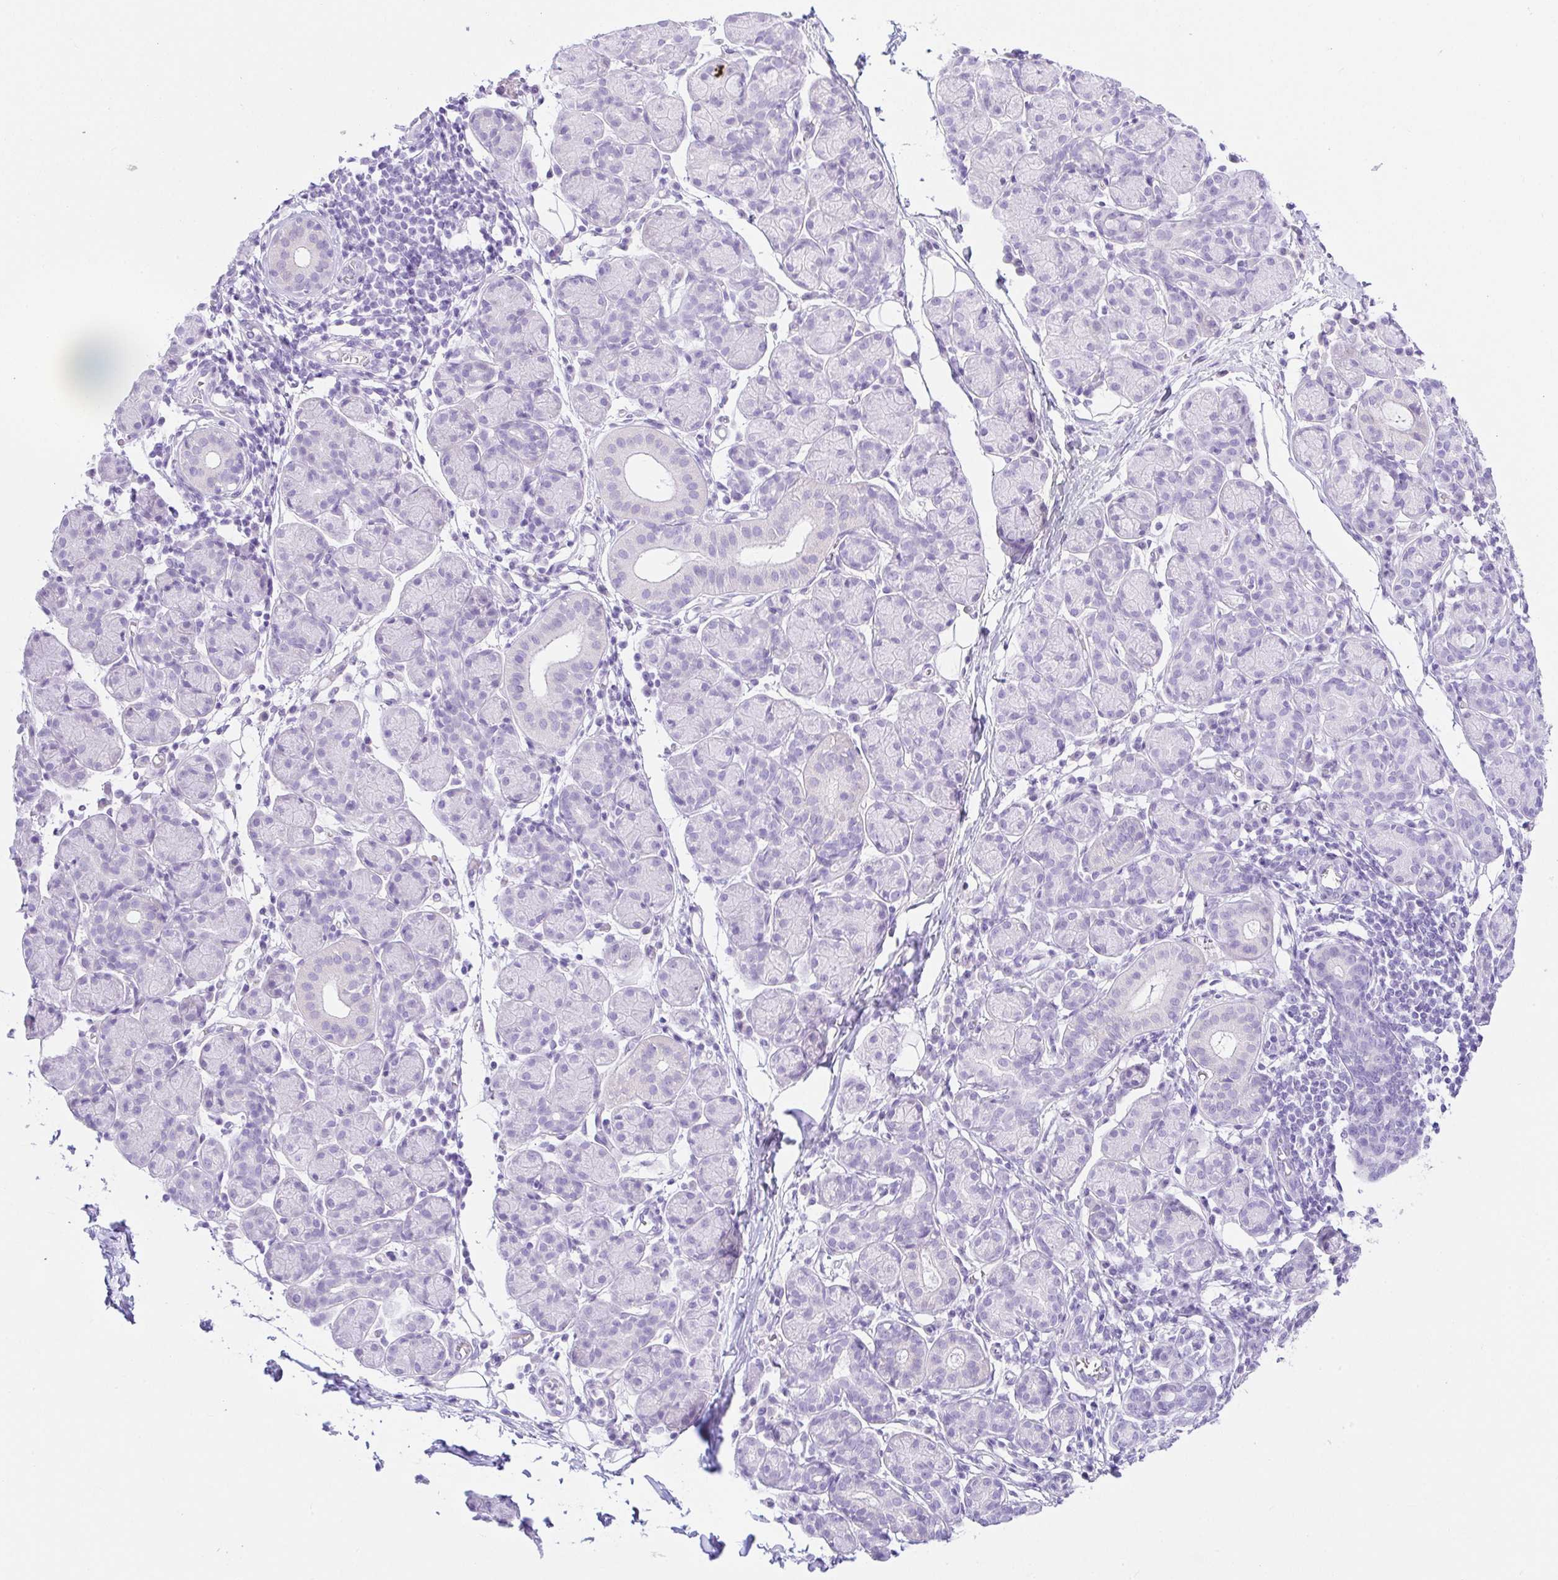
{"staining": {"intensity": "negative", "quantity": "none", "location": "none"}, "tissue": "salivary gland", "cell_type": "Glandular cells", "image_type": "normal", "snomed": [{"axis": "morphology", "description": "Normal tissue, NOS"}, {"axis": "morphology", "description": "Inflammation, NOS"}, {"axis": "topography", "description": "Lymph node"}, {"axis": "topography", "description": "Salivary gland"}], "caption": "Immunohistochemistry of unremarkable salivary gland demonstrates no expression in glandular cells.", "gene": "PAX8", "patient": {"sex": "male", "age": 3}}